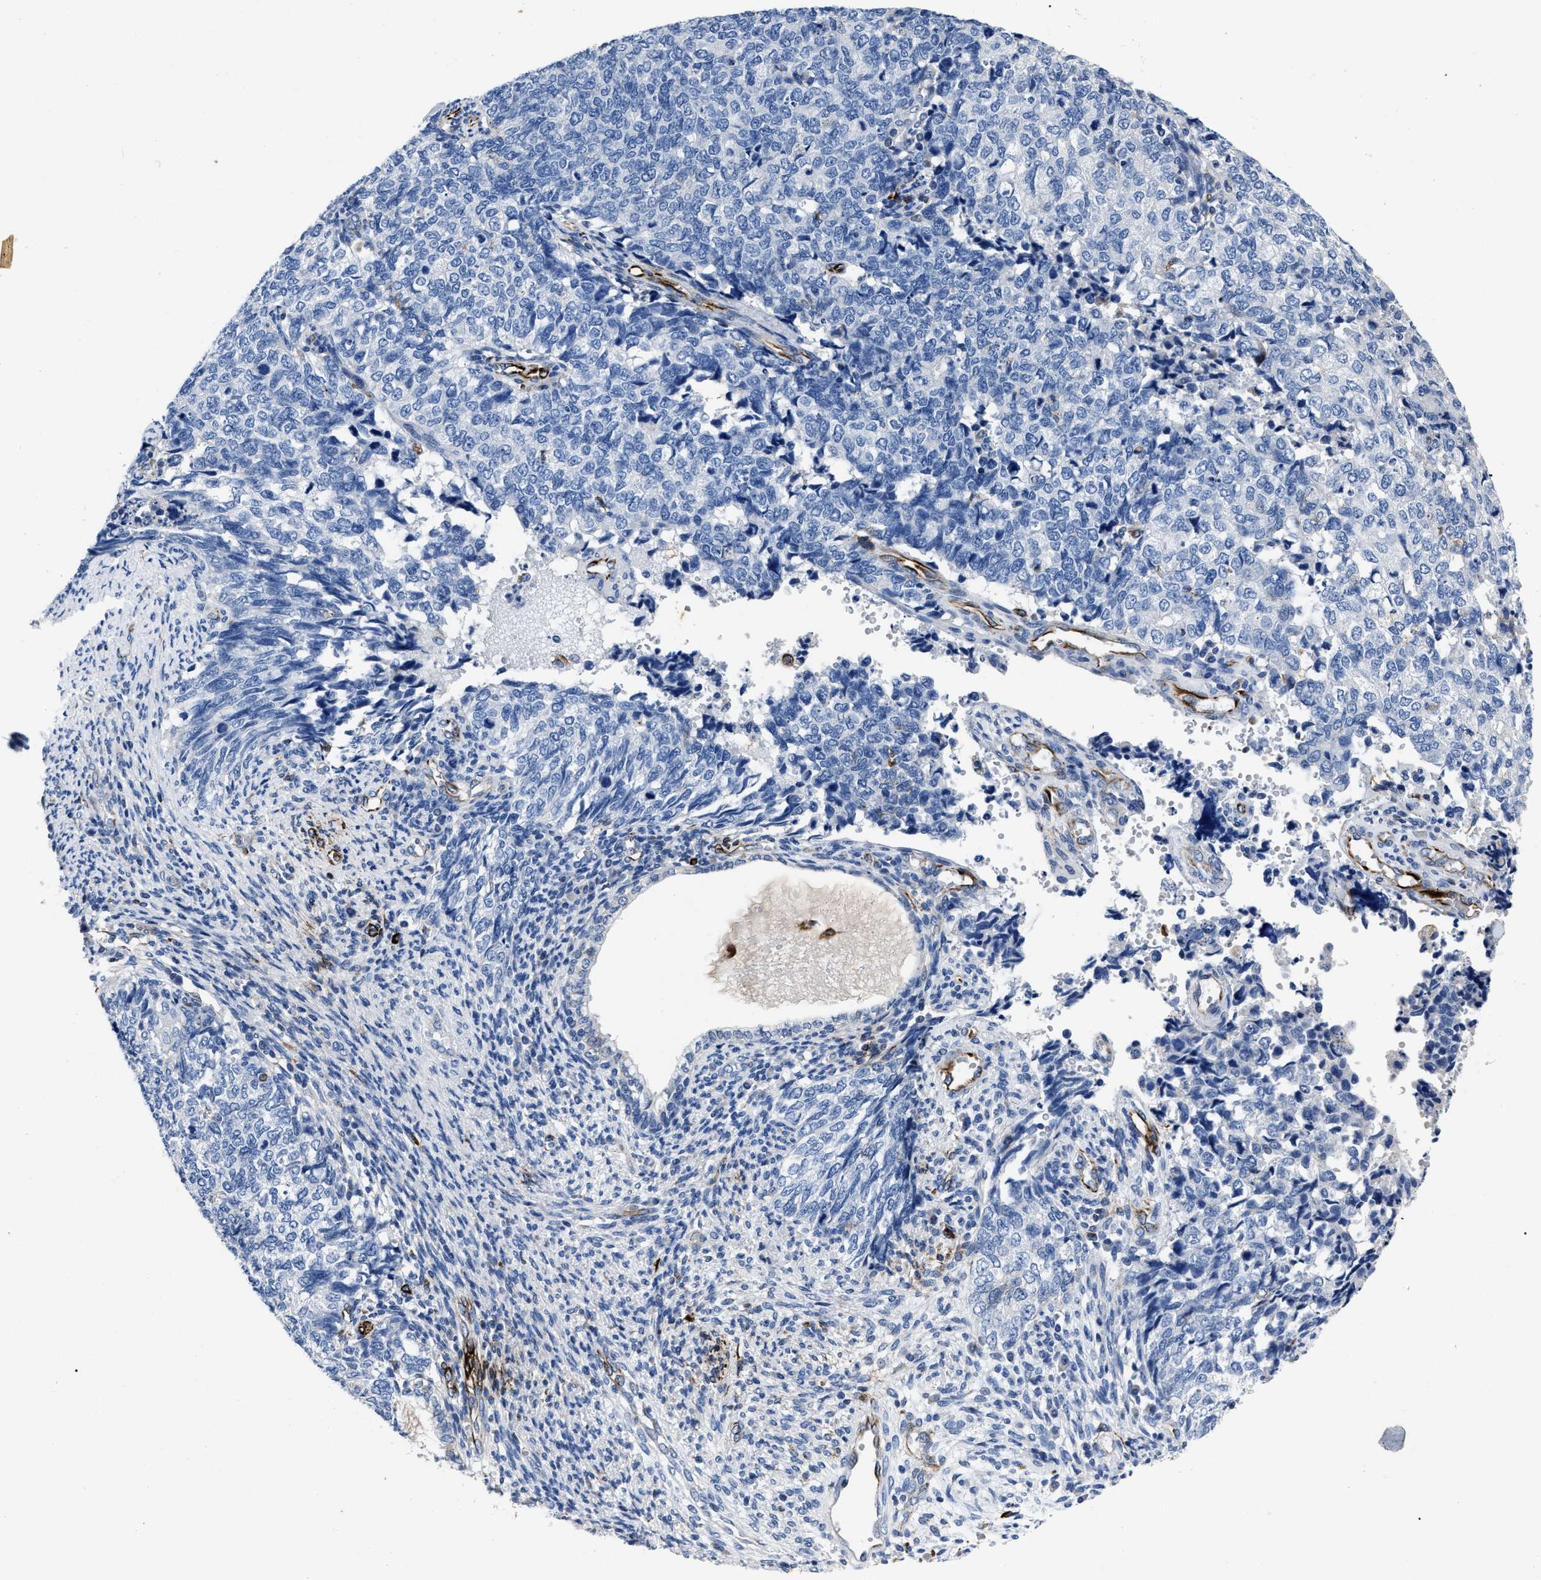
{"staining": {"intensity": "negative", "quantity": "none", "location": "none"}, "tissue": "cervical cancer", "cell_type": "Tumor cells", "image_type": "cancer", "snomed": [{"axis": "morphology", "description": "Squamous cell carcinoma, NOS"}, {"axis": "topography", "description": "Cervix"}], "caption": "IHC histopathology image of neoplastic tissue: human cervical cancer stained with DAB reveals no significant protein staining in tumor cells. The staining is performed using DAB (3,3'-diaminobenzidine) brown chromogen with nuclei counter-stained in using hematoxylin.", "gene": "OR10G3", "patient": {"sex": "female", "age": 63}}